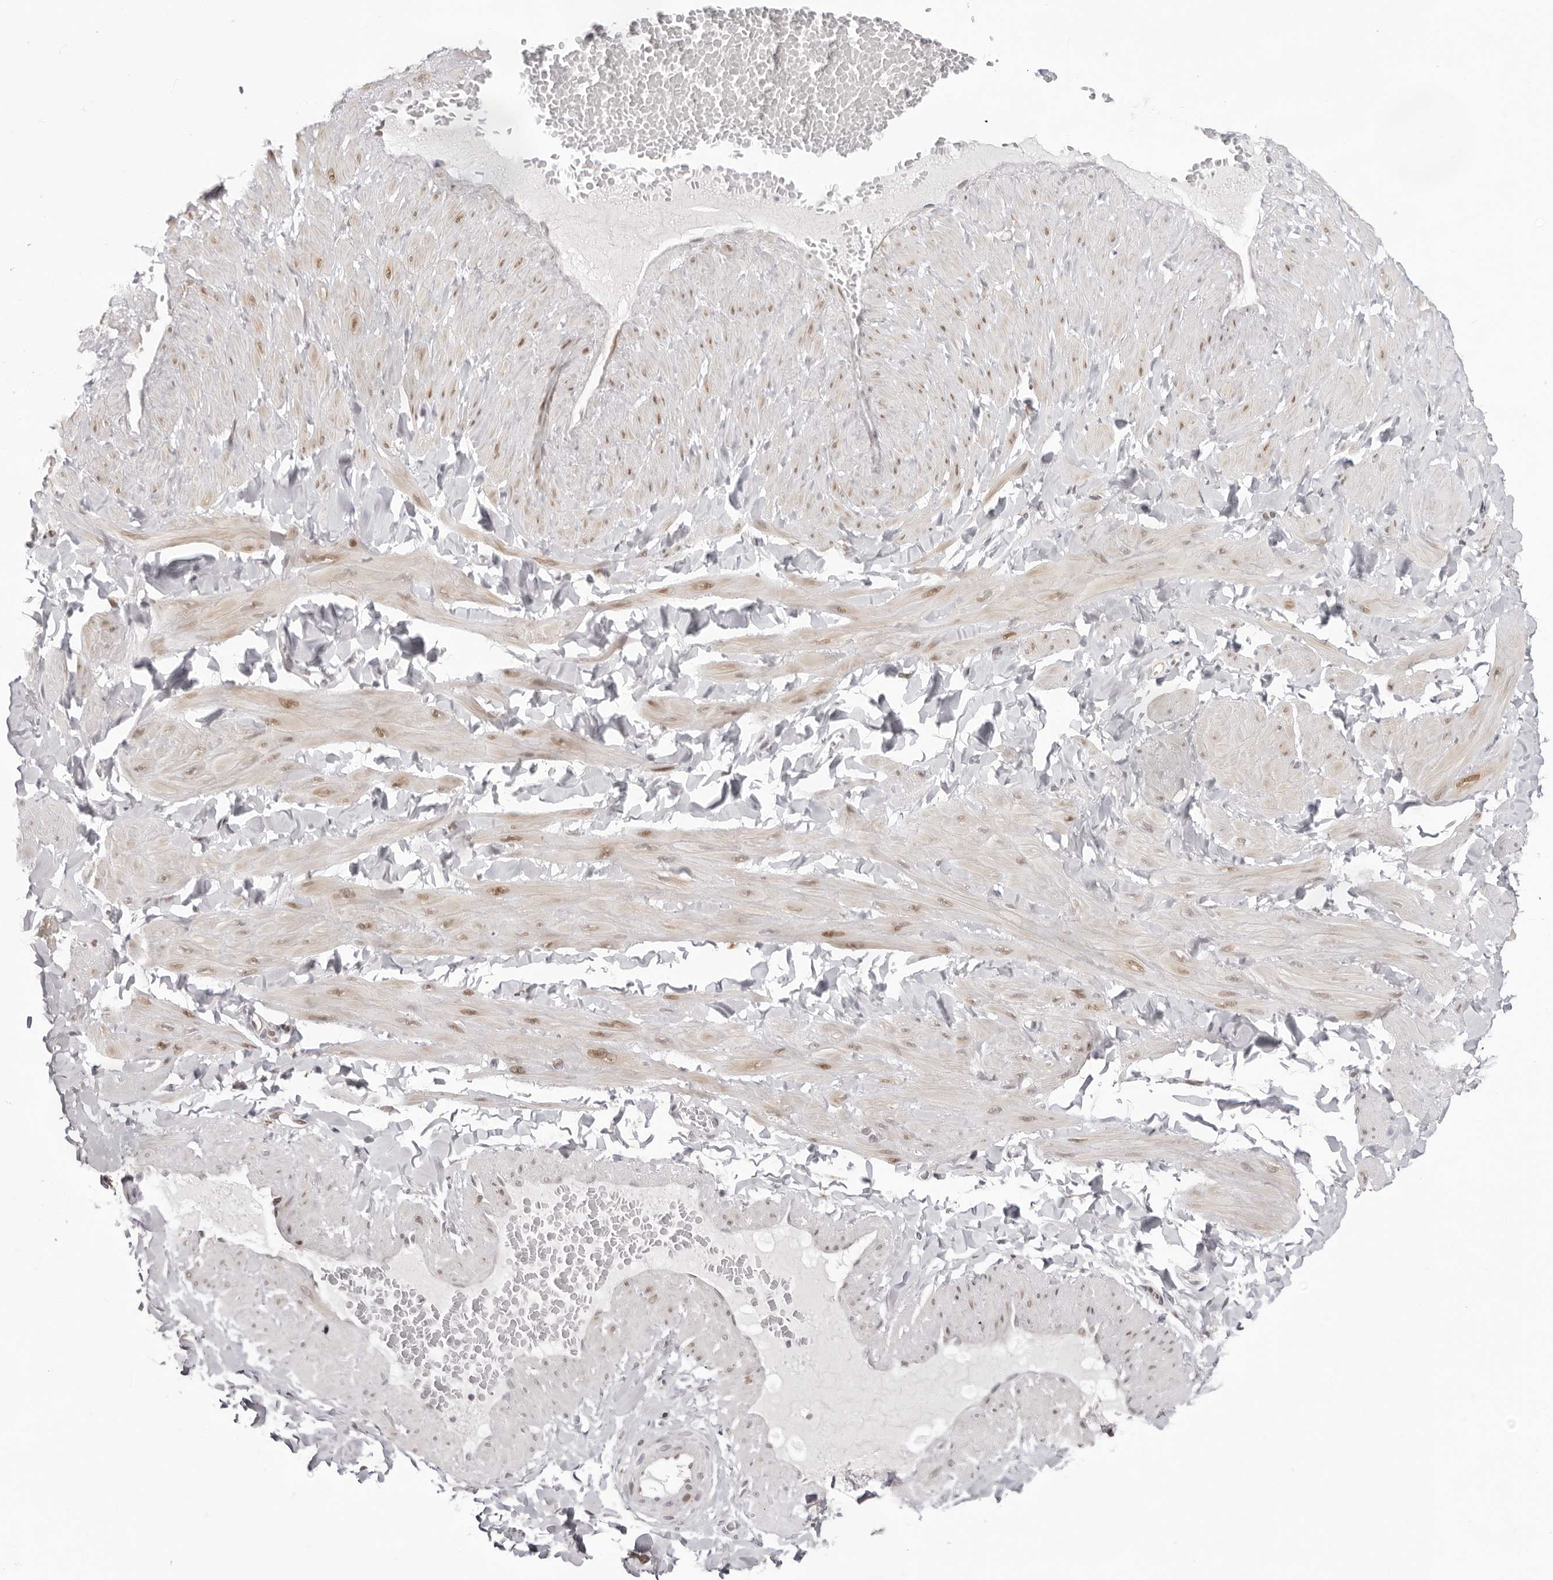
{"staining": {"intensity": "negative", "quantity": "none", "location": "none"}, "tissue": "adipose tissue", "cell_type": "Adipocytes", "image_type": "normal", "snomed": [{"axis": "morphology", "description": "Normal tissue, NOS"}, {"axis": "topography", "description": "Adipose tissue"}, {"axis": "topography", "description": "Vascular tissue"}, {"axis": "topography", "description": "Peripheral nerve tissue"}], "caption": "High power microscopy photomicrograph of an IHC image of unremarkable adipose tissue, revealing no significant staining in adipocytes.", "gene": "NTPCR", "patient": {"sex": "male", "age": 25}}